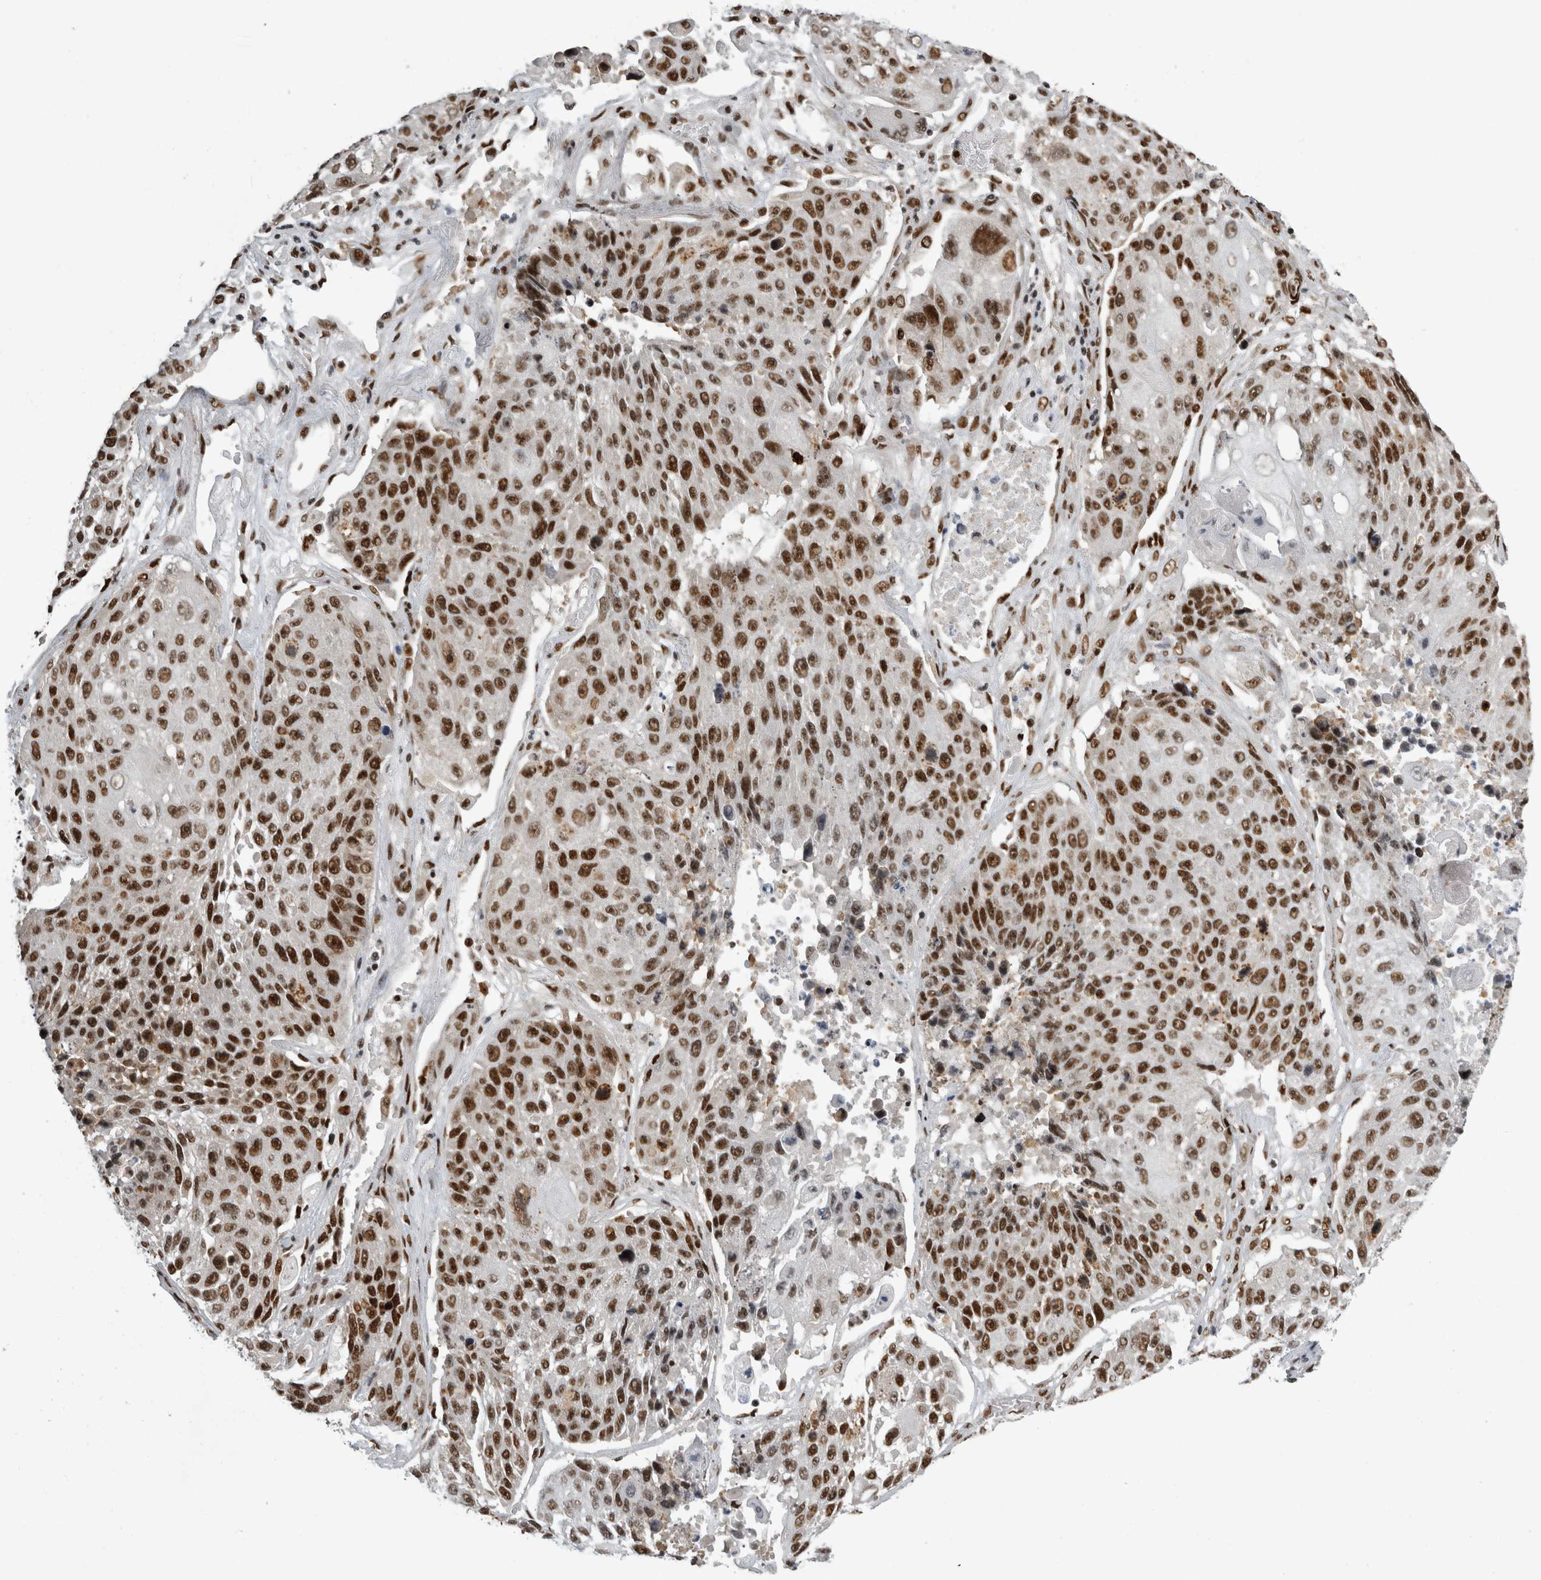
{"staining": {"intensity": "strong", "quantity": ">75%", "location": "nuclear"}, "tissue": "lung cancer", "cell_type": "Tumor cells", "image_type": "cancer", "snomed": [{"axis": "morphology", "description": "Squamous cell carcinoma, NOS"}, {"axis": "topography", "description": "Lung"}], "caption": "Tumor cells reveal high levels of strong nuclear staining in approximately >75% of cells in lung cancer. (IHC, brightfield microscopy, high magnification).", "gene": "ZSCAN2", "patient": {"sex": "male", "age": 61}}